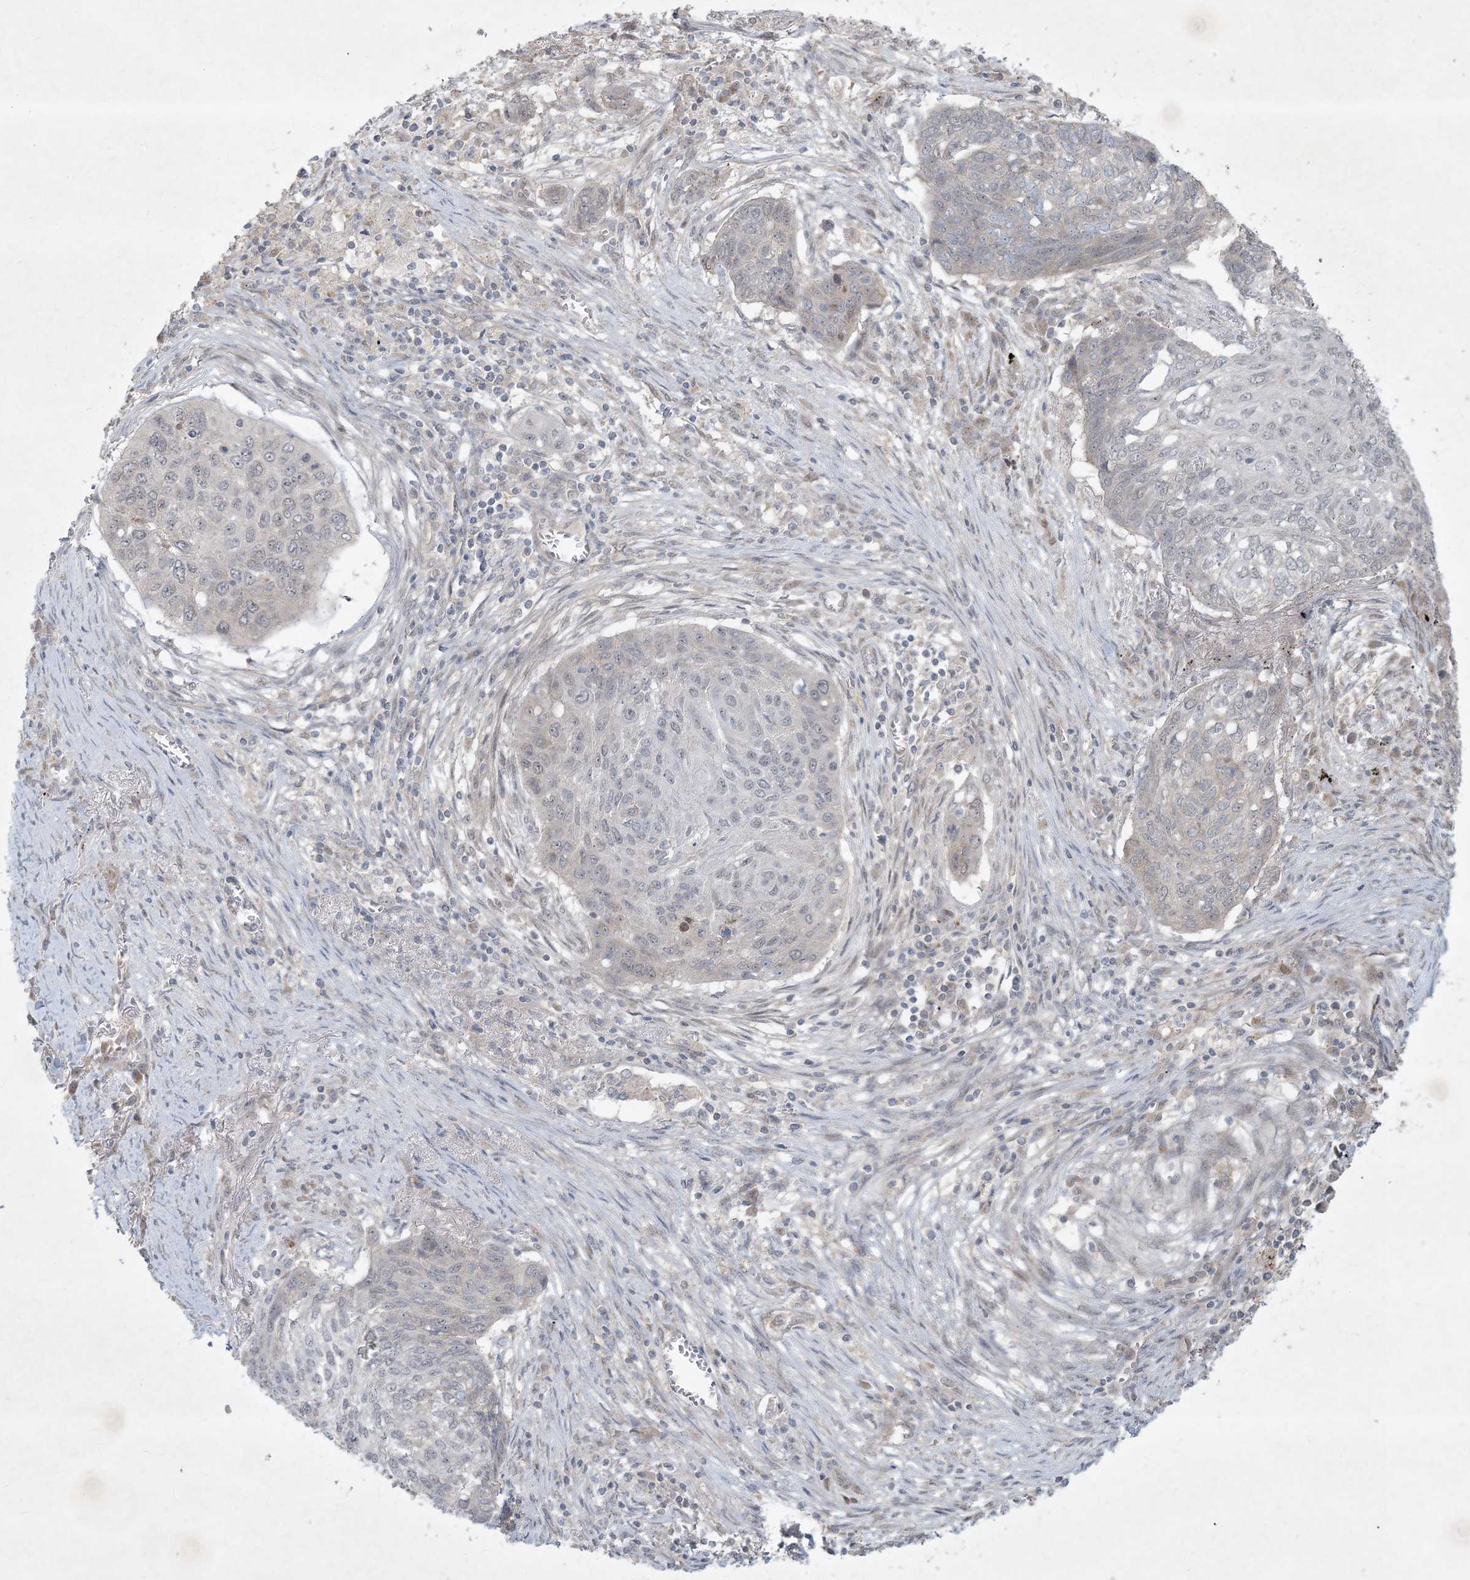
{"staining": {"intensity": "negative", "quantity": "none", "location": "none"}, "tissue": "lung cancer", "cell_type": "Tumor cells", "image_type": "cancer", "snomed": [{"axis": "morphology", "description": "Squamous cell carcinoma, NOS"}, {"axis": "topography", "description": "Lung"}], "caption": "Immunohistochemical staining of lung cancer shows no significant expression in tumor cells. (Immunohistochemistry (ihc), brightfield microscopy, high magnification).", "gene": "BCORL1", "patient": {"sex": "female", "age": 63}}